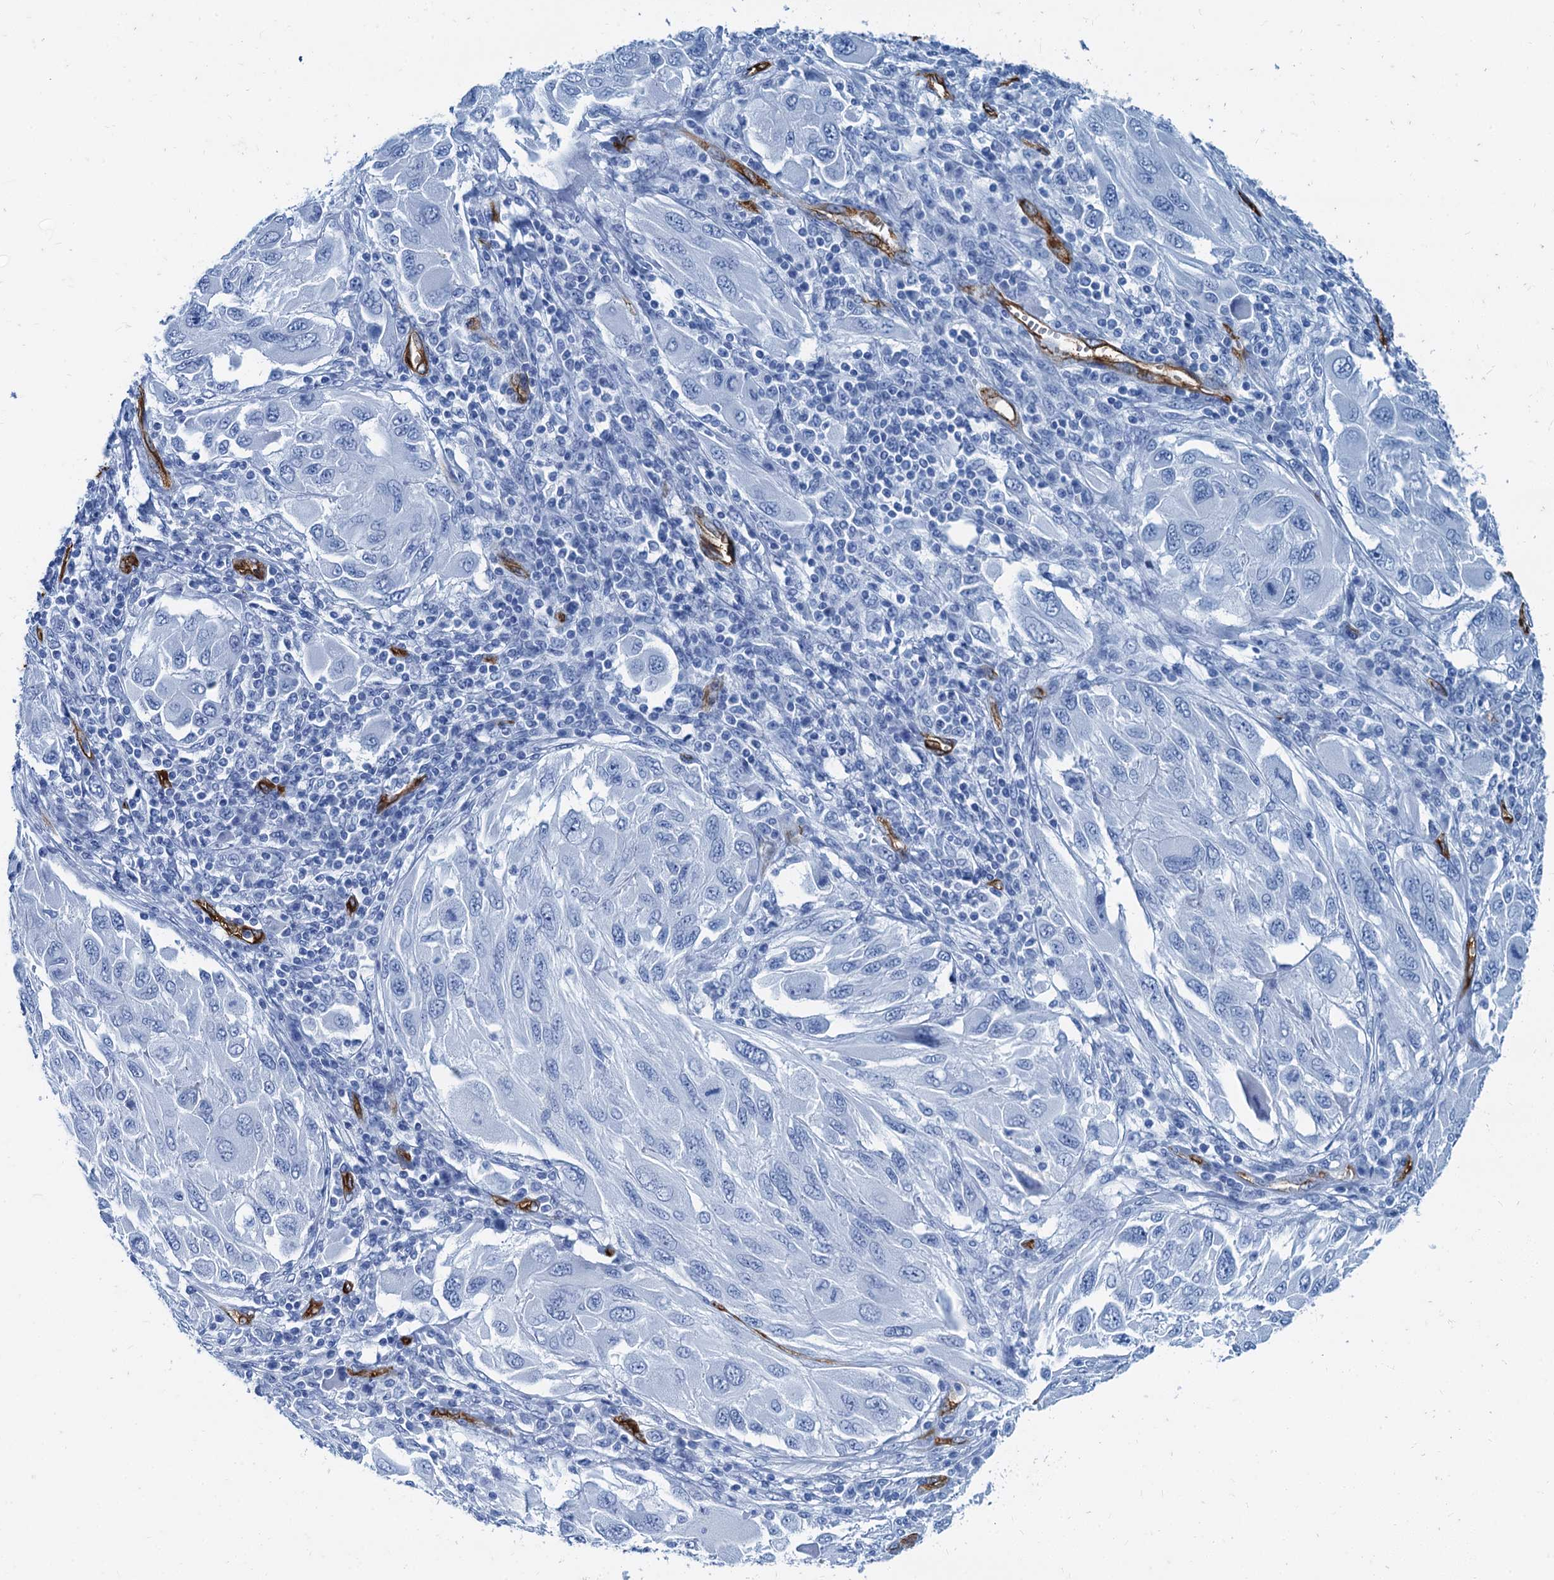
{"staining": {"intensity": "negative", "quantity": "none", "location": "none"}, "tissue": "melanoma", "cell_type": "Tumor cells", "image_type": "cancer", "snomed": [{"axis": "morphology", "description": "Malignant melanoma, NOS"}, {"axis": "topography", "description": "Skin"}], "caption": "There is no significant expression in tumor cells of malignant melanoma.", "gene": "CAVIN2", "patient": {"sex": "female", "age": 91}}